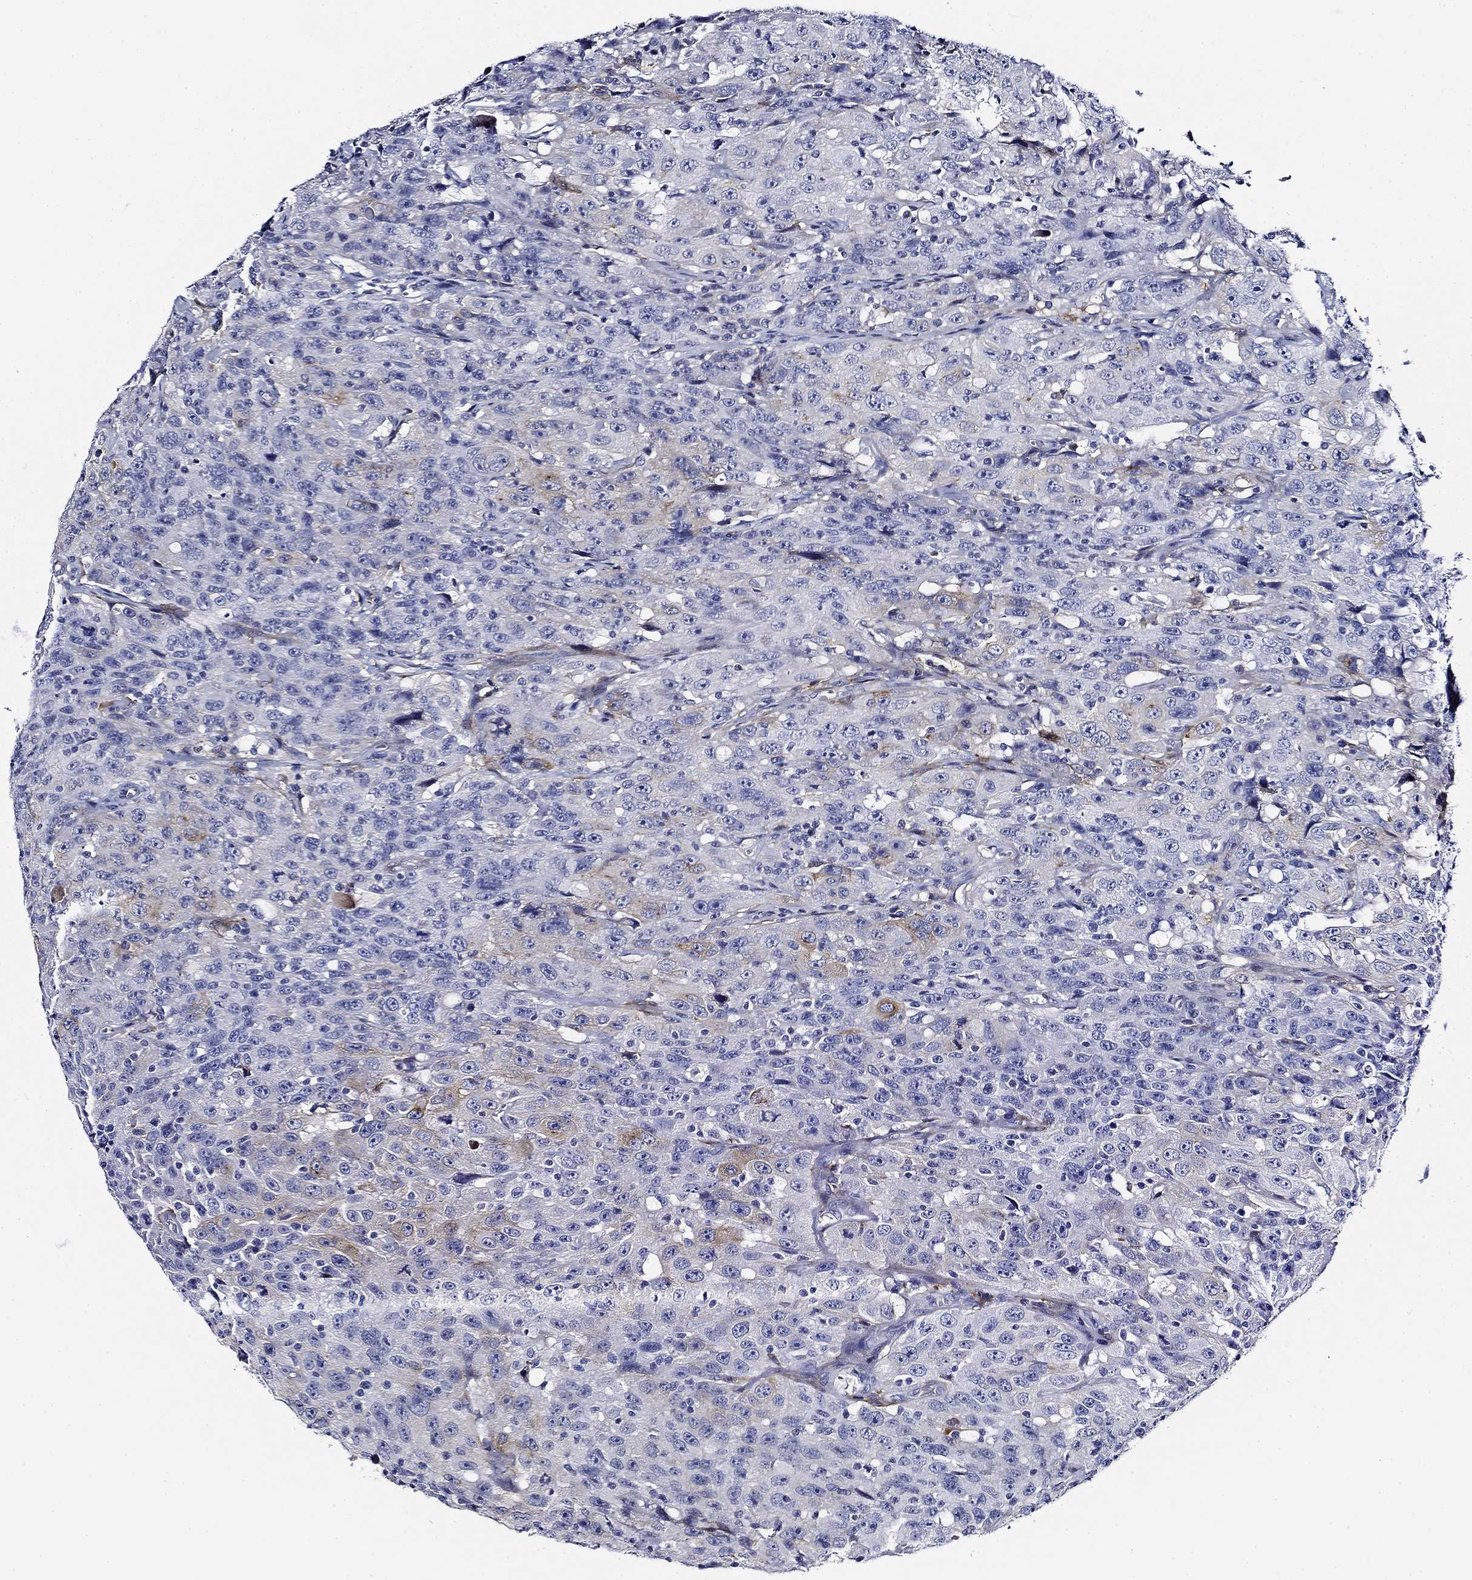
{"staining": {"intensity": "weak", "quantity": "<25%", "location": "cytoplasmic/membranous"}, "tissue": "urothelial cancer", "cell_type": "Tumor cells", "image_type": "cancer", "snomed": [{"axis": "morphology", "description": "Urothelial carcinoma, NOS"}, {"axis": "morphology", "description": "Urothelial carcinoma, High grade"}, {"axis": "topography", "description": "Urinary bladder"}], "caption": "A high-resolution histopathology image shows IHC staining of transitional cell carcinoma, which exhibits no significant expression in tumor cells.", "gene": "GPC1", "patient": {"sex": "female", "age": 73}}